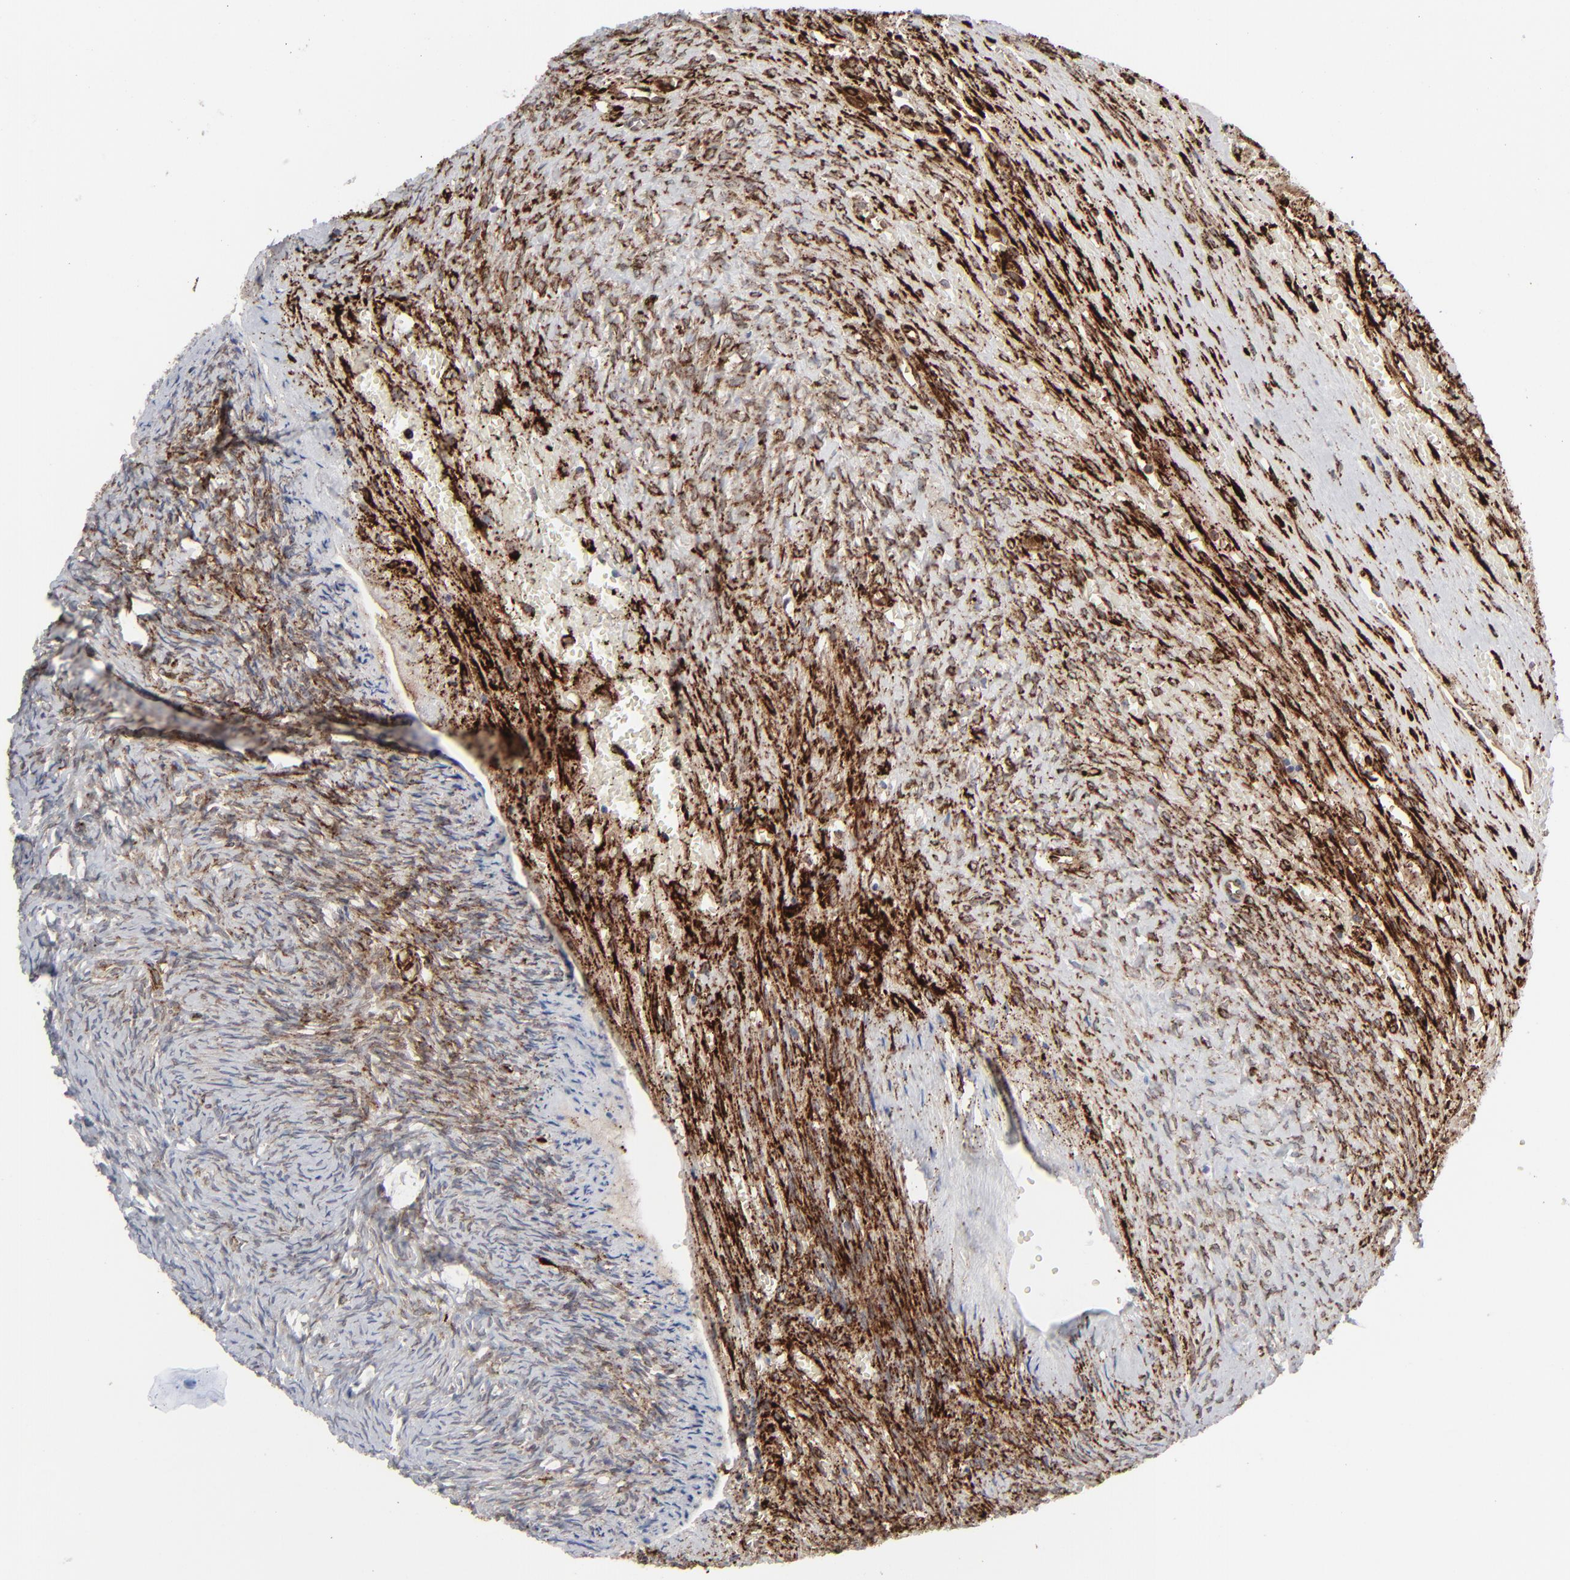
{"staining": {"intensity": "strong", "quantity": ">75%", "location": "cytoplasmic/membranous"}, "tissue": "ovary", "cell_type": "Ovarian stroma cells", "image_type": "normal", "snomed": [{"axis": "morphology", "description": "Normal tissue, NOS"}, {"axis": "topography", "description": "Ovary"}], "caption": "About >75% of ovarian stroma cells in benign human ovary display strong cytoplasmic/membranous protein expression as visualized by brown immunohistochemical staining.", "gene": "SPARC", "patient": {"sex": "female", "age": 56}}